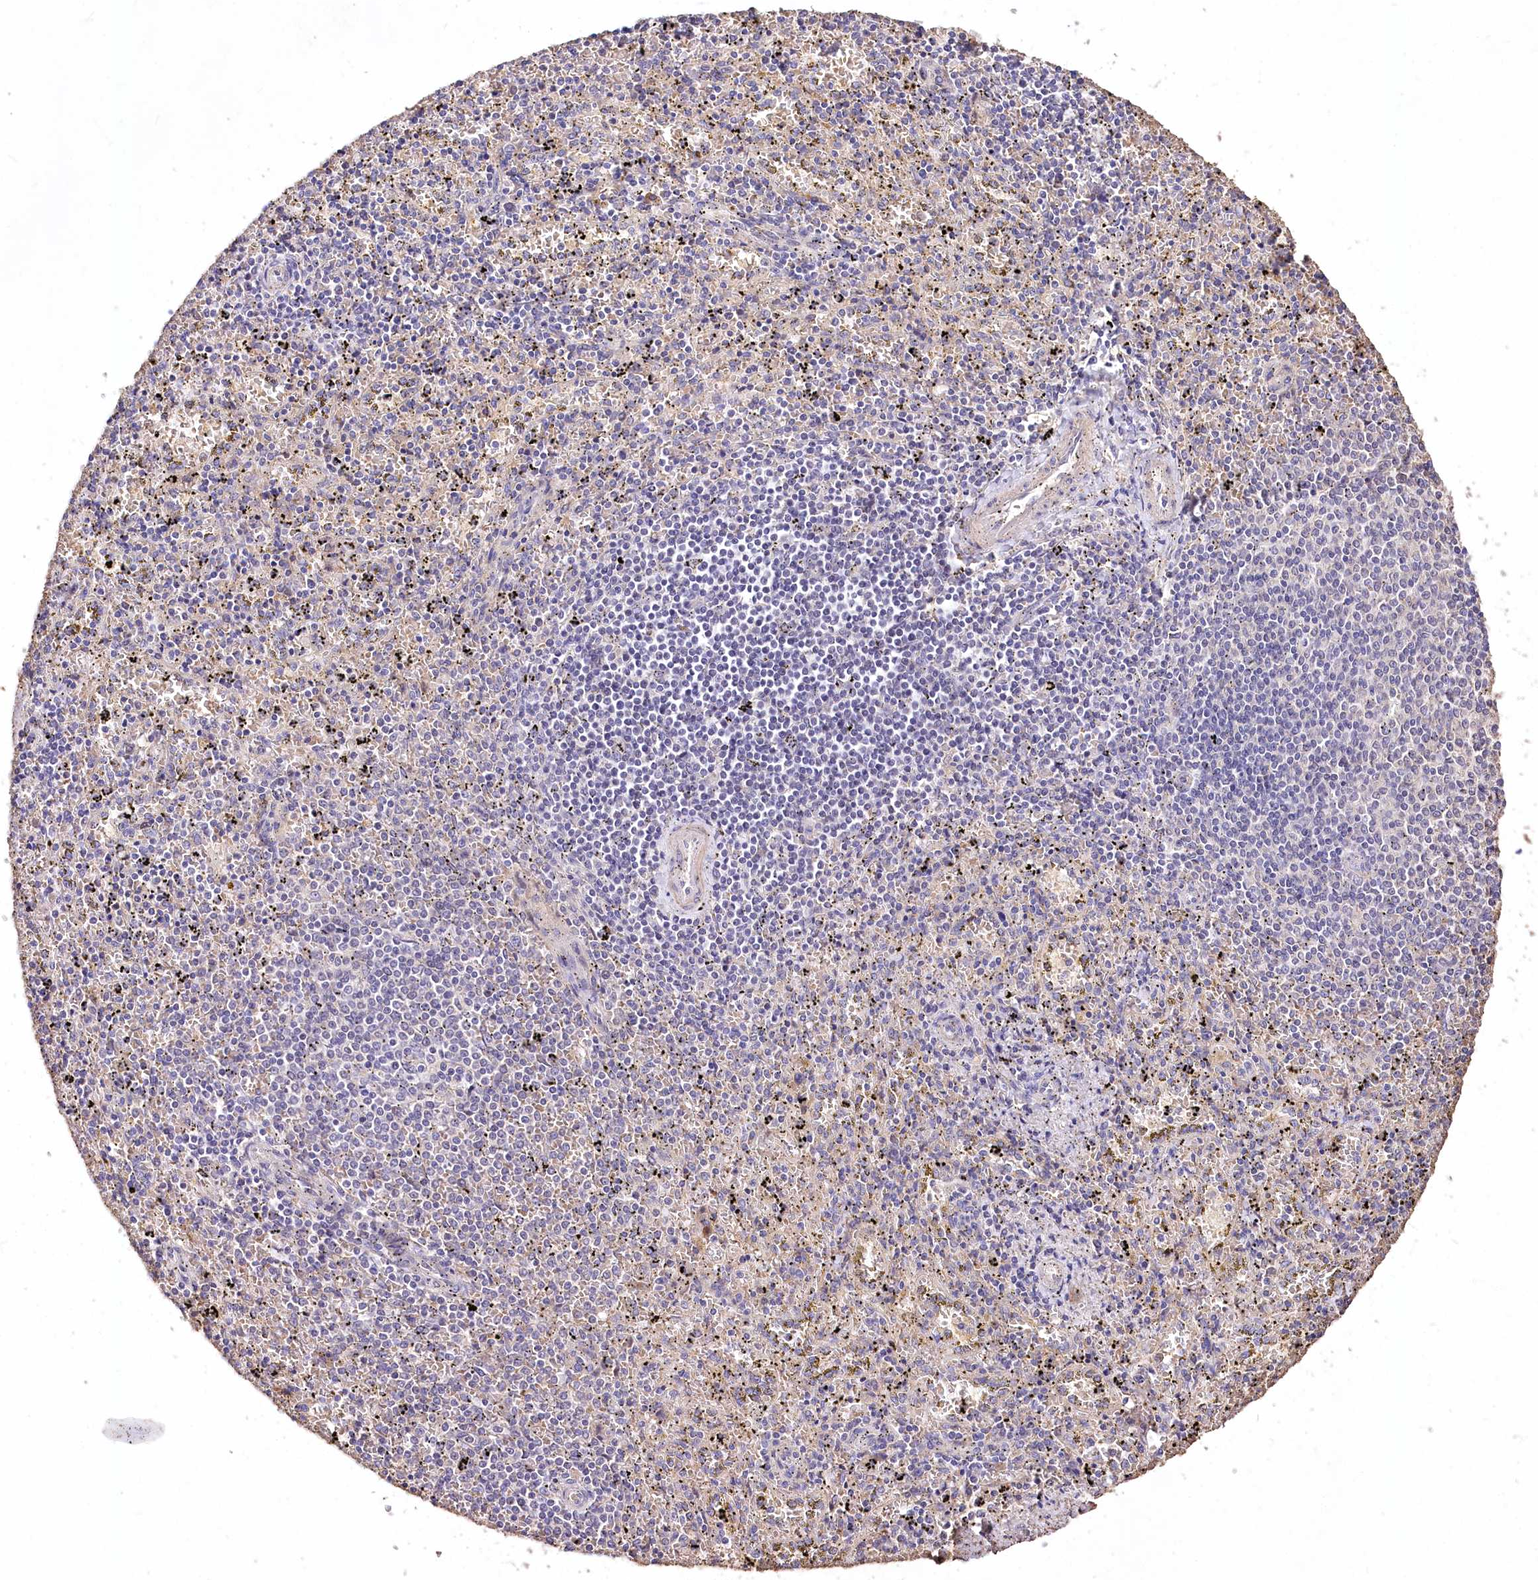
{"staining": {"intensity": "negative", "quantity": "none", "location": "none"}, "tissue": "spleen", "cell_type": "Cells in red pulp", "image_type": "normal", "snomed": [{"axis": "morphology", "description": "Normal tissue, NOS"}, {"axis": "topography", "description": "Spleen"}], "caption": "This histopathology image is of normal spleen stained with immunohistochemistry (IHC) to label a protein in brown with the nuclei are counter-stained blue. There is no expression in cells in red pulp.", "gene": "PCYOX1L", "patient": {"sex": "male", "age": 11}}